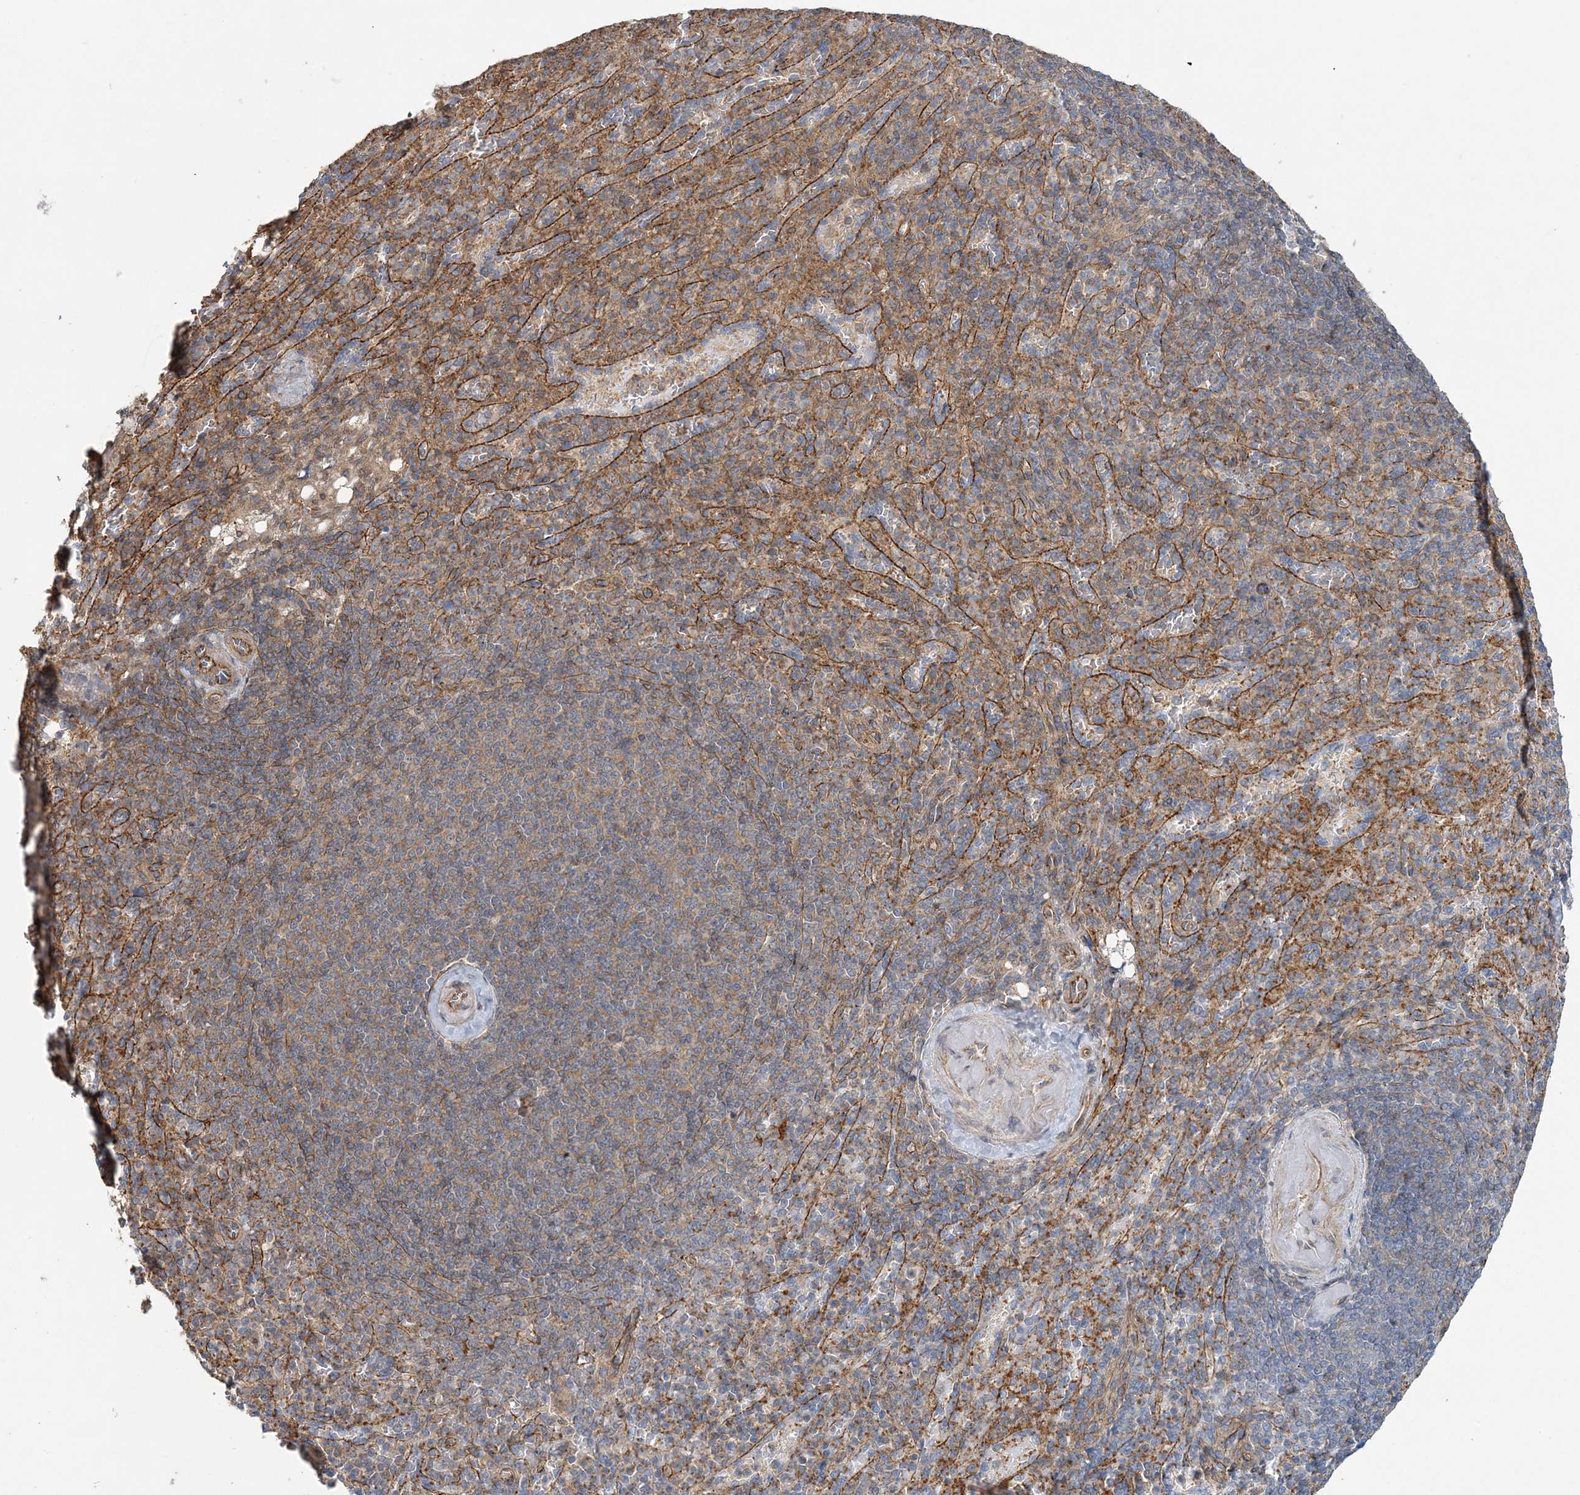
{"staining": {"intensity": "moderate", "quantity": "<25%", "location": "cytoplasmic/membranous"}, "tissue": "spleen", "cell_type": "Cells in red pulp", "image_type": "normal", "snomed": [{"axis": "morphology", "description": "Normal tissue, NOS"}, {"axis": "topography", "description": "Spleen"}], "caption": "DAB immunohistochemical staining of unremarkable spleen shows moderate cytoplasmic/membranous protein expression in about <25% of cells in red pulp.", "gene": "MAT2B", "patient": {"sex": "female", "age": 74}}